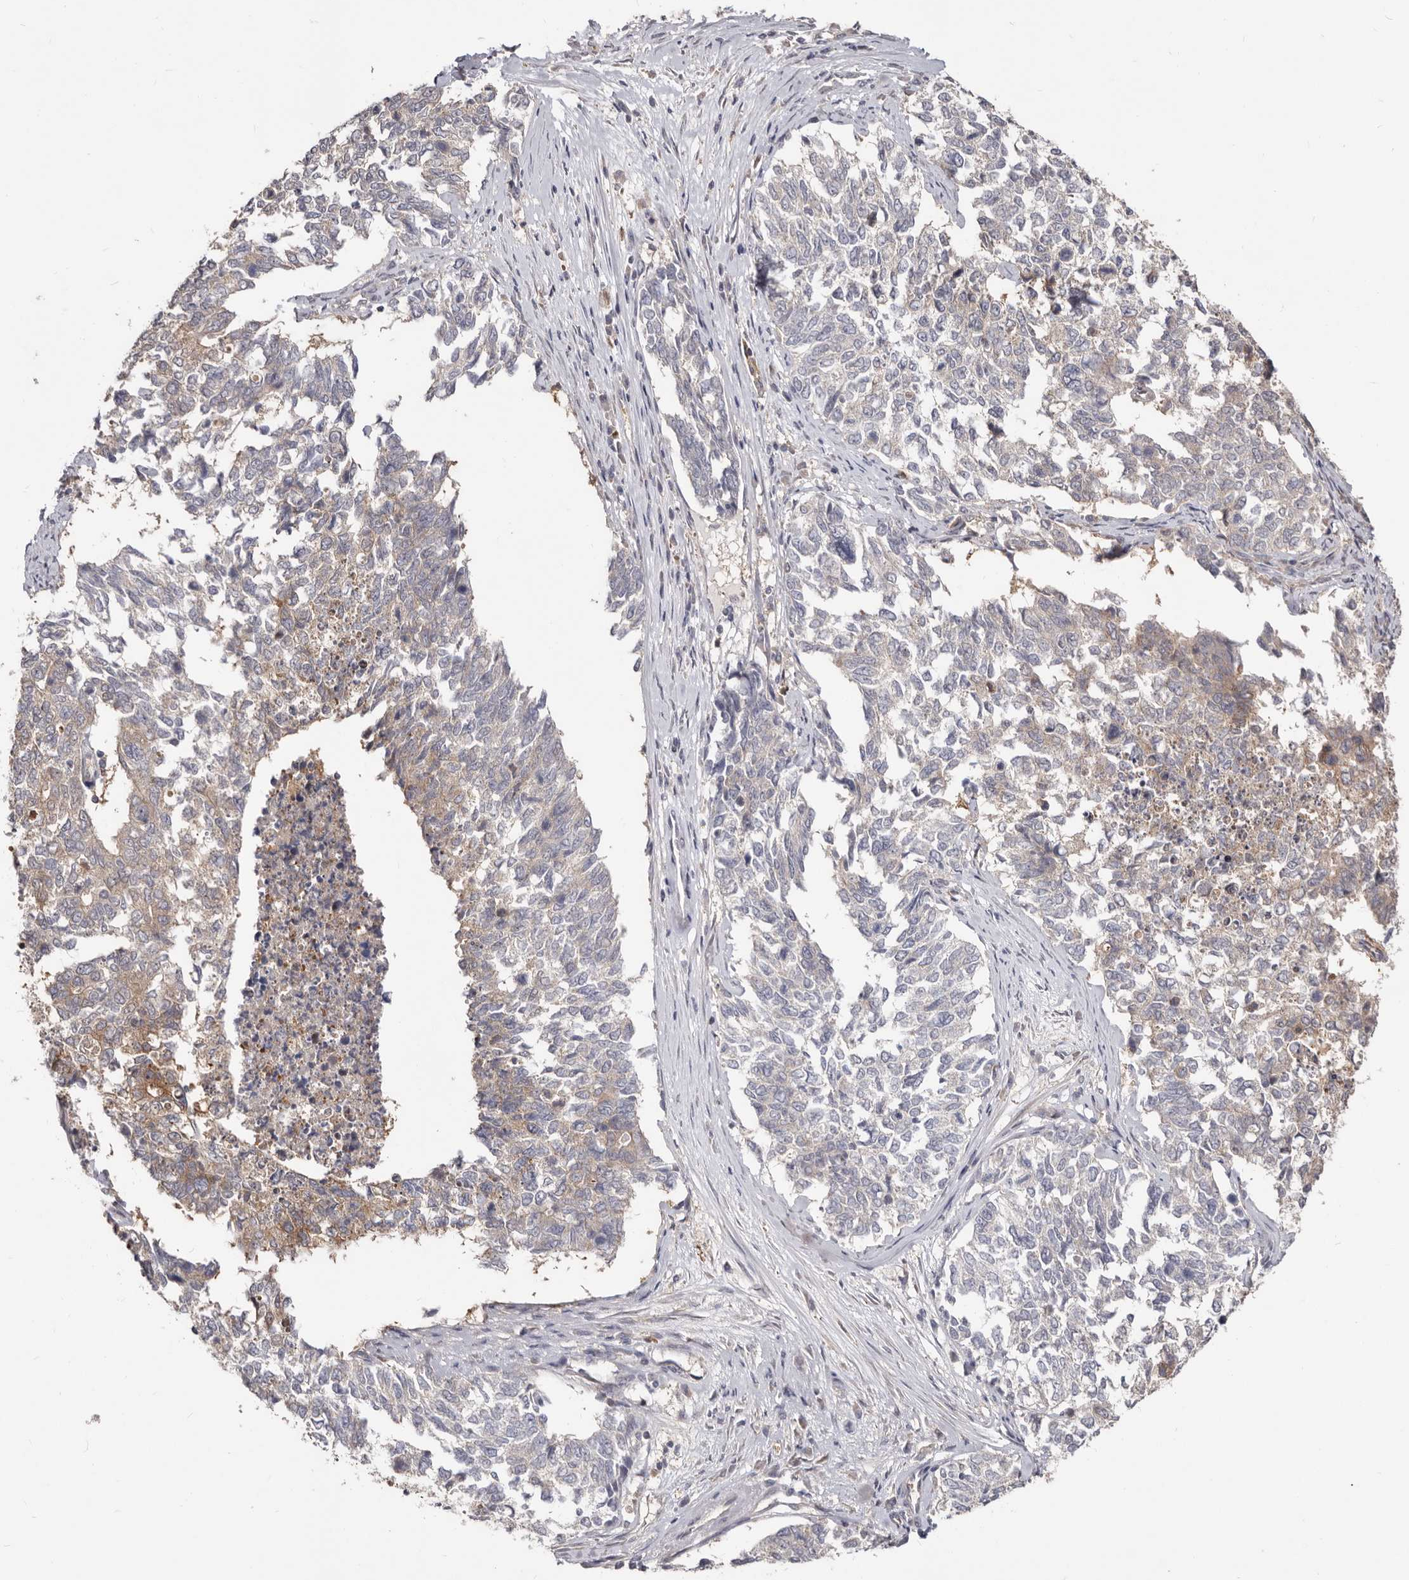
{"staining": {"intensity": "weak", "quantity": "<25%", "location": "cytoplasmic/membranous"}, "tissue": "cervical cancer", "cell_type": "Tumor cells", "image_type": "cancer", "snomed": [{"axis": "morphology", "description": "Squamous cell carcinoma, NOS"}, {"axis": "topography", "description": "Cervix"}], "caption": "This is an immunohistochemistry (IHC) photomicrograph of cervical cancer. There is no staining in tumor cells.", "gene": "TC2N", "patient": {"sex": "female", "age": 63}}